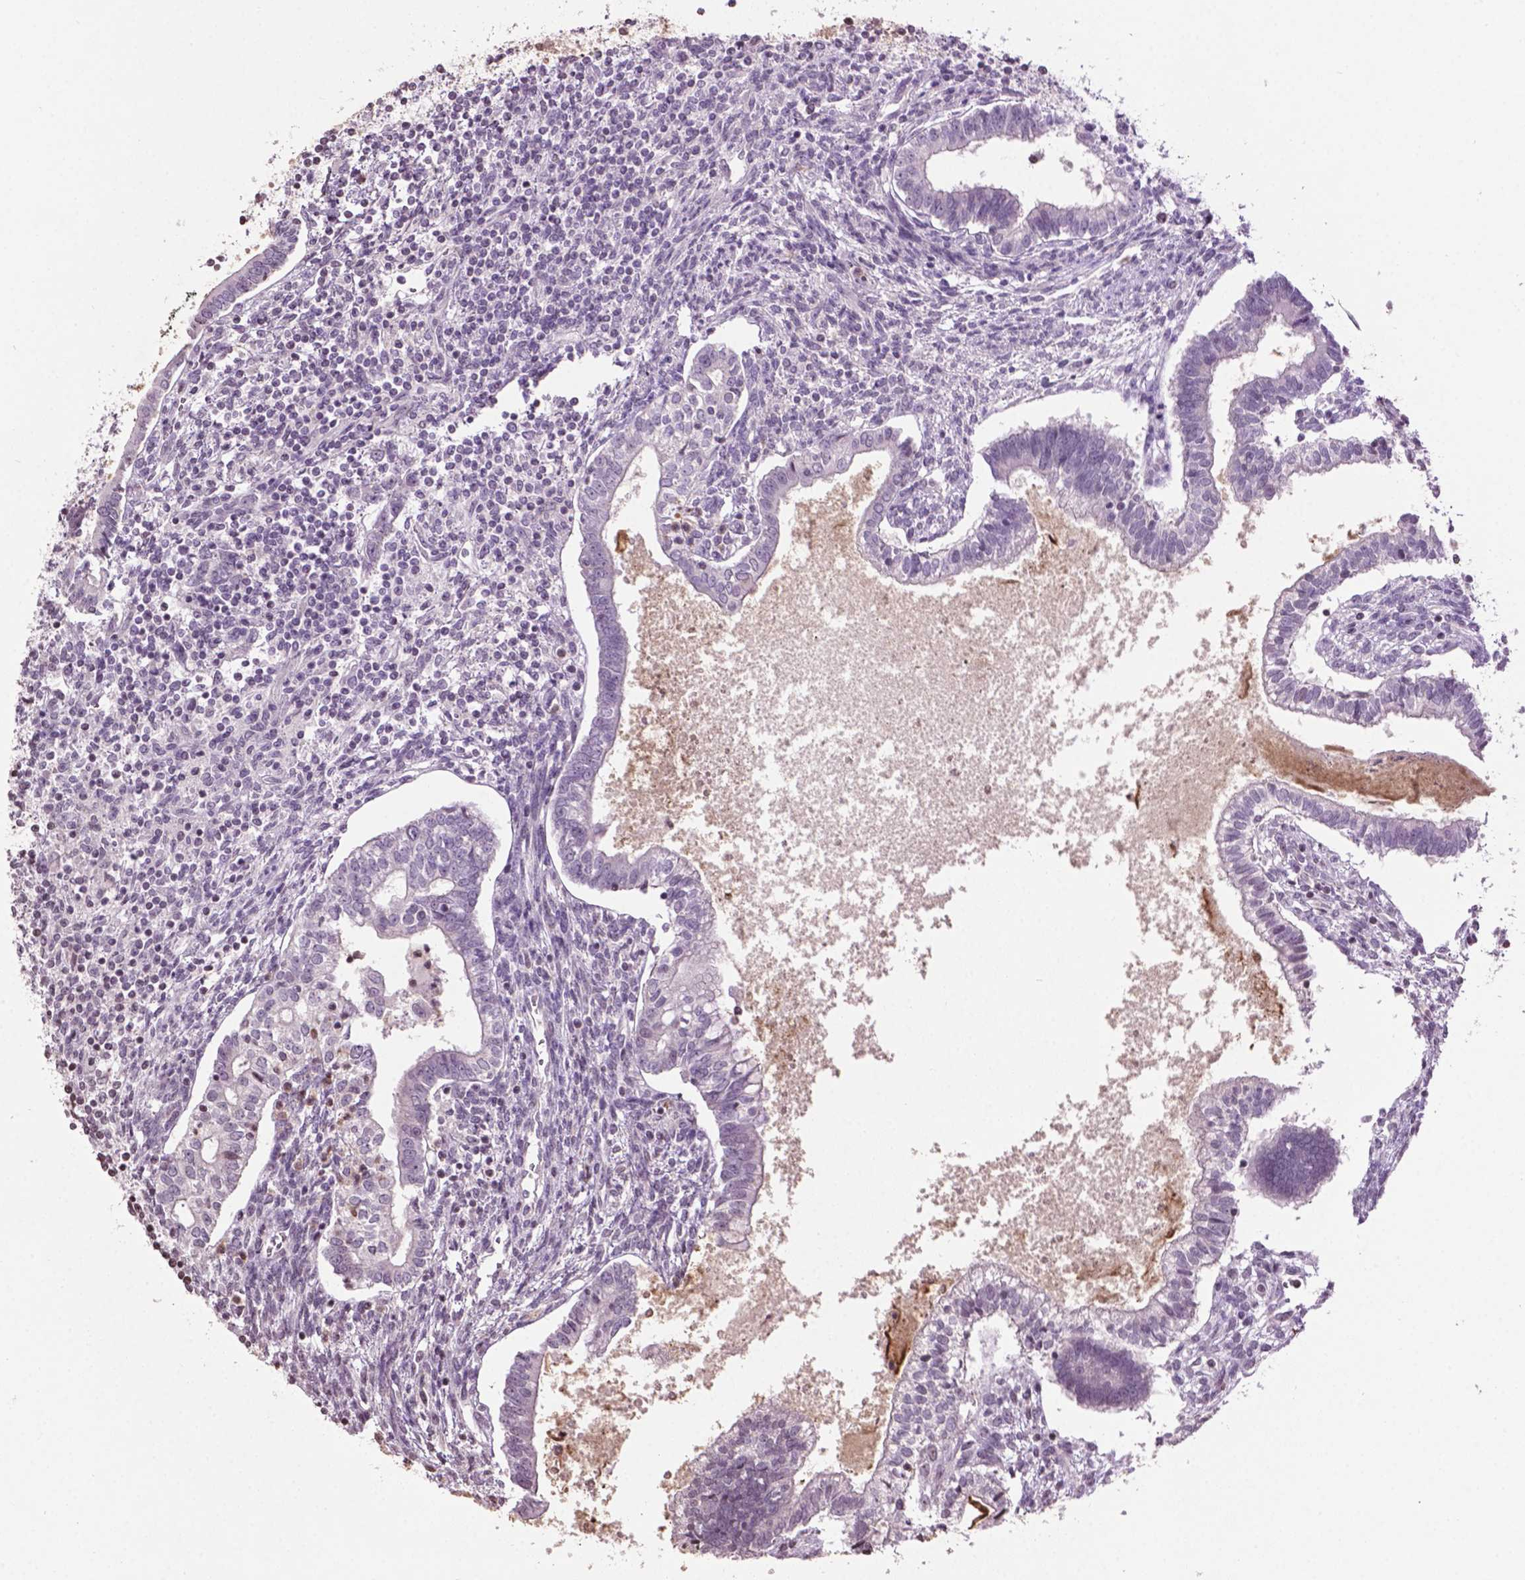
{"staining": {"intensity": "negative", "quantity": "none", "location": "none"}, "tissue": "testis cancer", "cell_type": "Tumor cells", "image_type": "cancer", "snomed": [{"axis": "morphology", "description": "Carcinoma, Embryonal, NOS"}, {"axis": "topography", "description": "Testis"}], "caption": "This image is of testis embryonal carcinoma stained with IHC to label a protein in brown with the nuclei are counter-stained blue. There is no expression in tumor cells.", "gene": "NTNG2", "patient": {"sex": "male", "age": 37}}